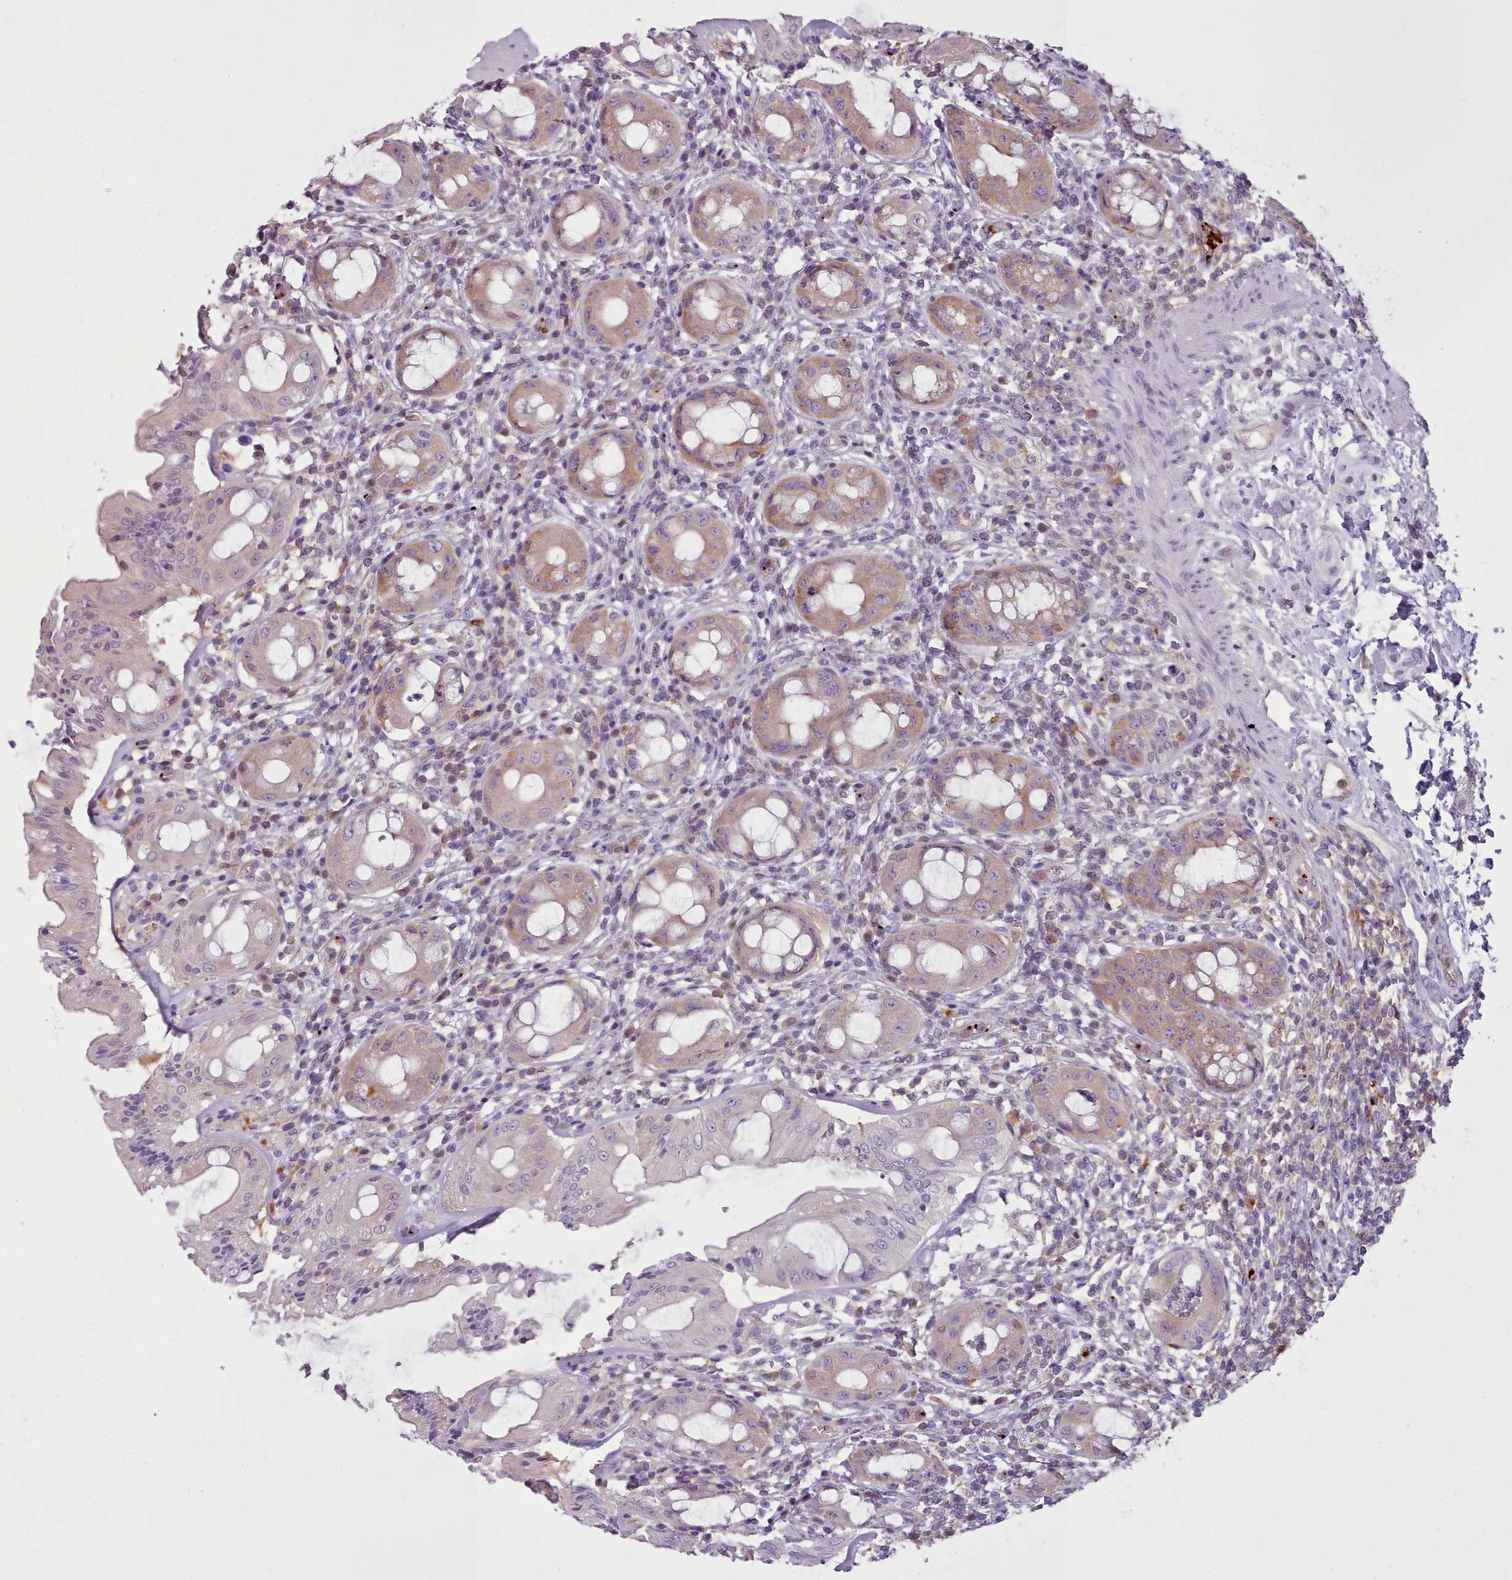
{"staining": {"intensity": "moderate", "quantity": ">75%", "location": "cytoplasmic/membranous"}, "tissue": "rectum", "cell_type": "Glandular cells", "image_type": "normal", "snomed": [{"axis": "morphology", "description": "Normal tissue, NOS"}, {"axis": "topography", "description": "Rectum"}], "caption": "The immunohistochemical stain shows moderate cytoplasmic/membranous expression in glandular cells of unremarkable rectum. The protein is stained brown, and the nuclei are stained in blue (DAB IHC with brightfield microscopy, high magnification).", "gene": "NDST2", "patient": {"sex": "female", "age": 57}}